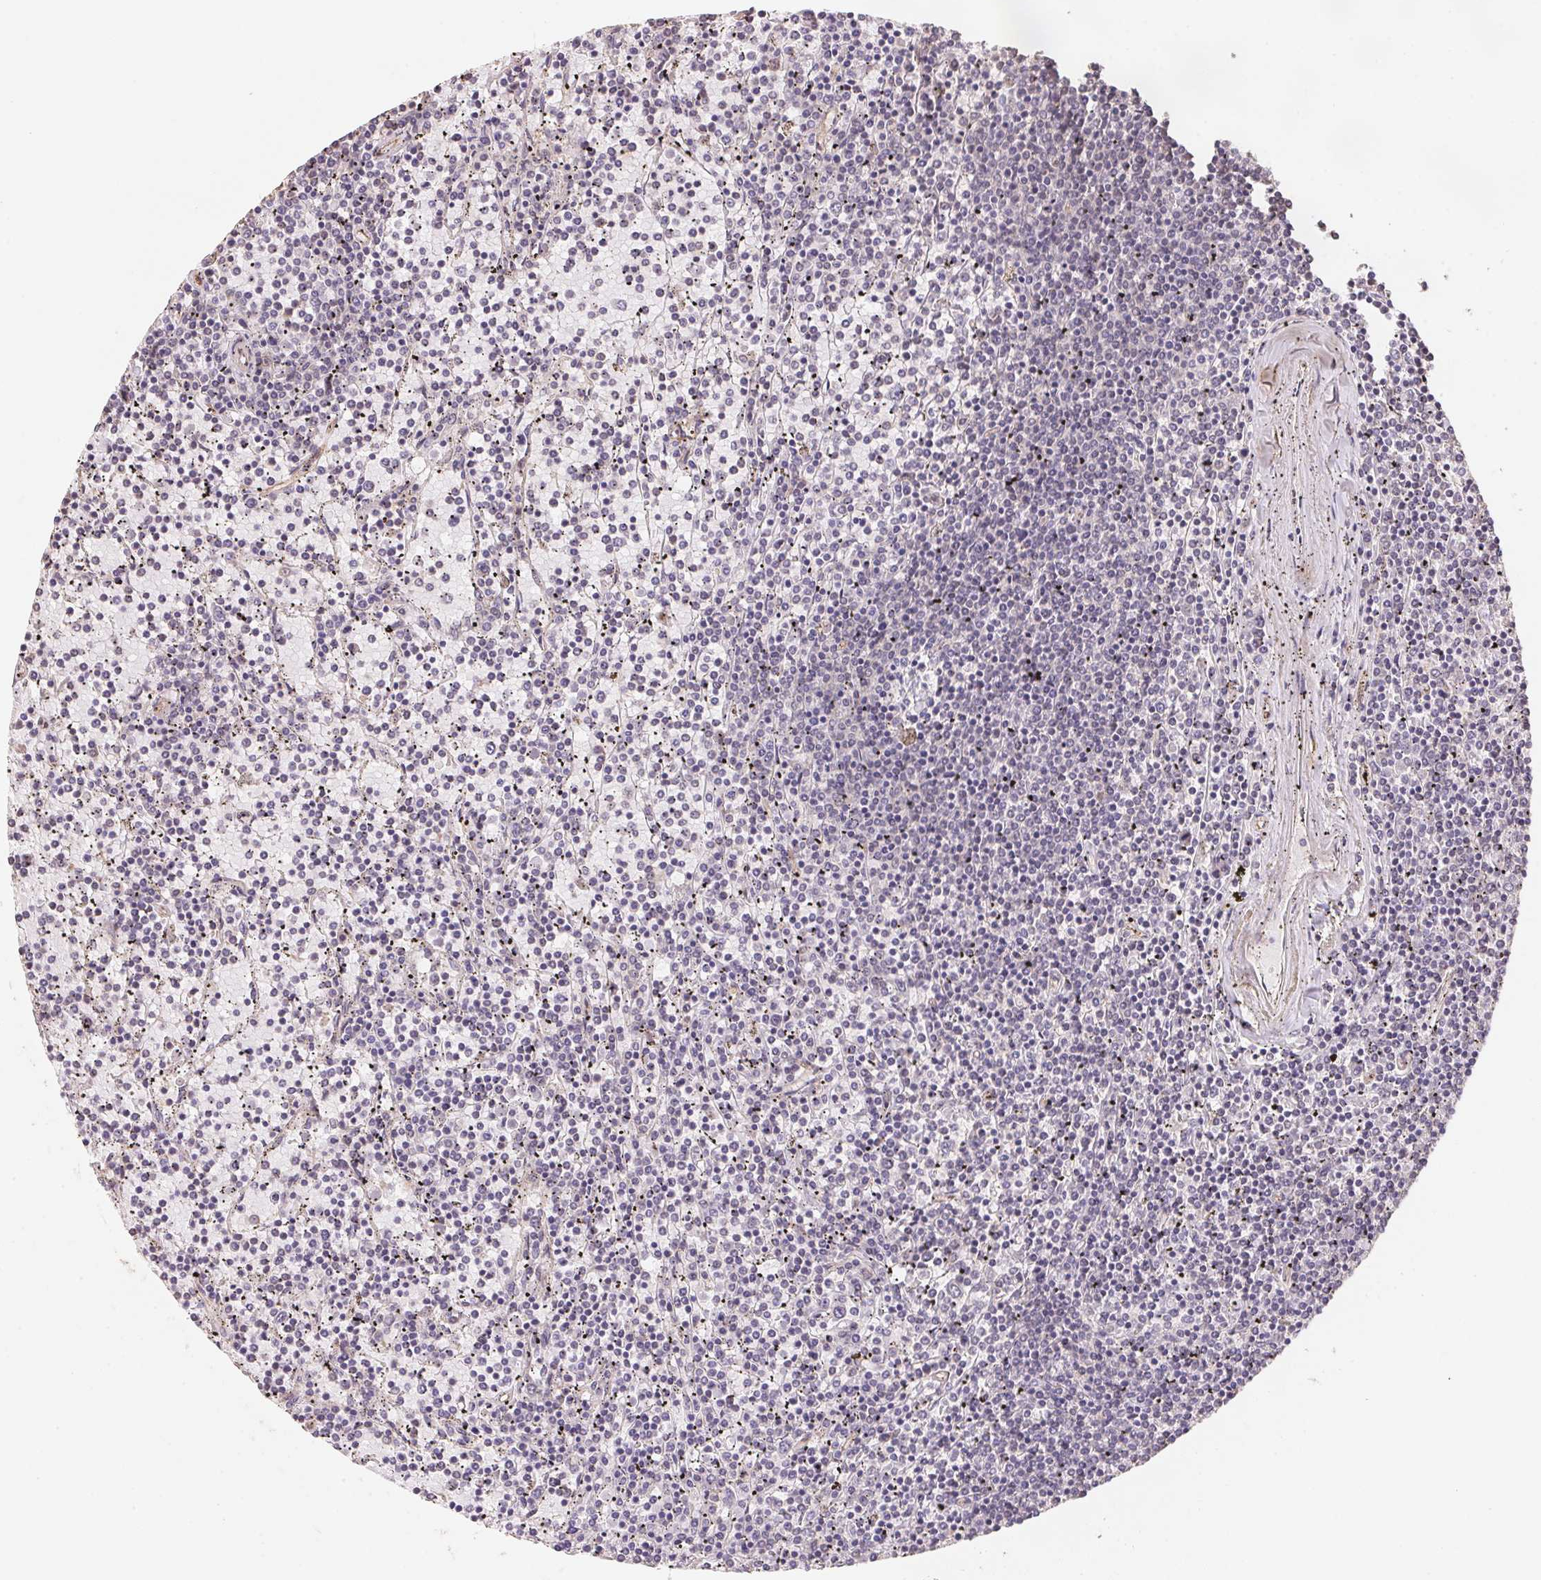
{"staining": {"intensity": "negative", "quantity": "none", "location": "none"}, "tissue": "lymphoma", "cell_type": "Tumor cells", "image_type": "cancer", "snomed": [{"axis": "morphology", "description": "Malignant lymphoma, non-Hodgkin's type, Low grade"}, {"axis": "topography", "description": "Spleen"}], "caption": "This is an immunohistochemistry histopathology image of human lymphoma. There is no staining in tumor cells.", "gene": "TMEM222", "patient": {"sex": "female", "age": 77}}